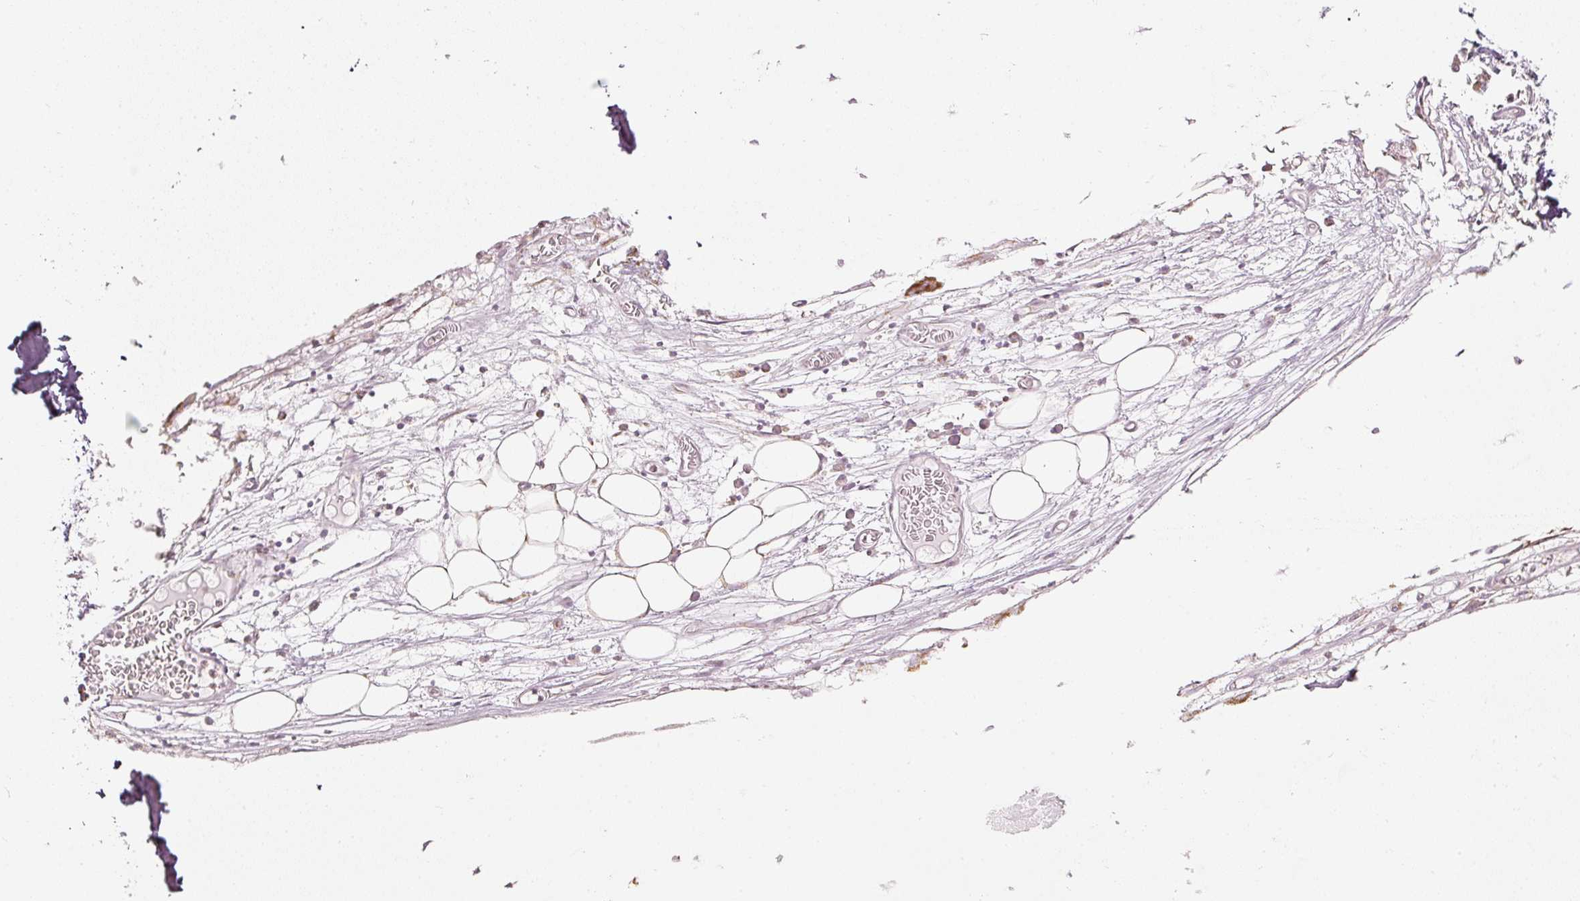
{"staining": {"intensity": "negative", "quantity": "none", "location": "none"}, "tissue": "adipose tissue", "cell_type": "Adipocytes", "image_type": "normal", "snomed": [{"axis": "morphology", "description": "Normal tissue, NOS"}, {"axis": "topography", "description": "Cartilage tissue"}], "caption": "Immunohistochemical staining of unremarkable adipose tissue reveals no significant expression in adipocytes.", "gene": "MT", "patient": {"sex": "male", "age": 57}}